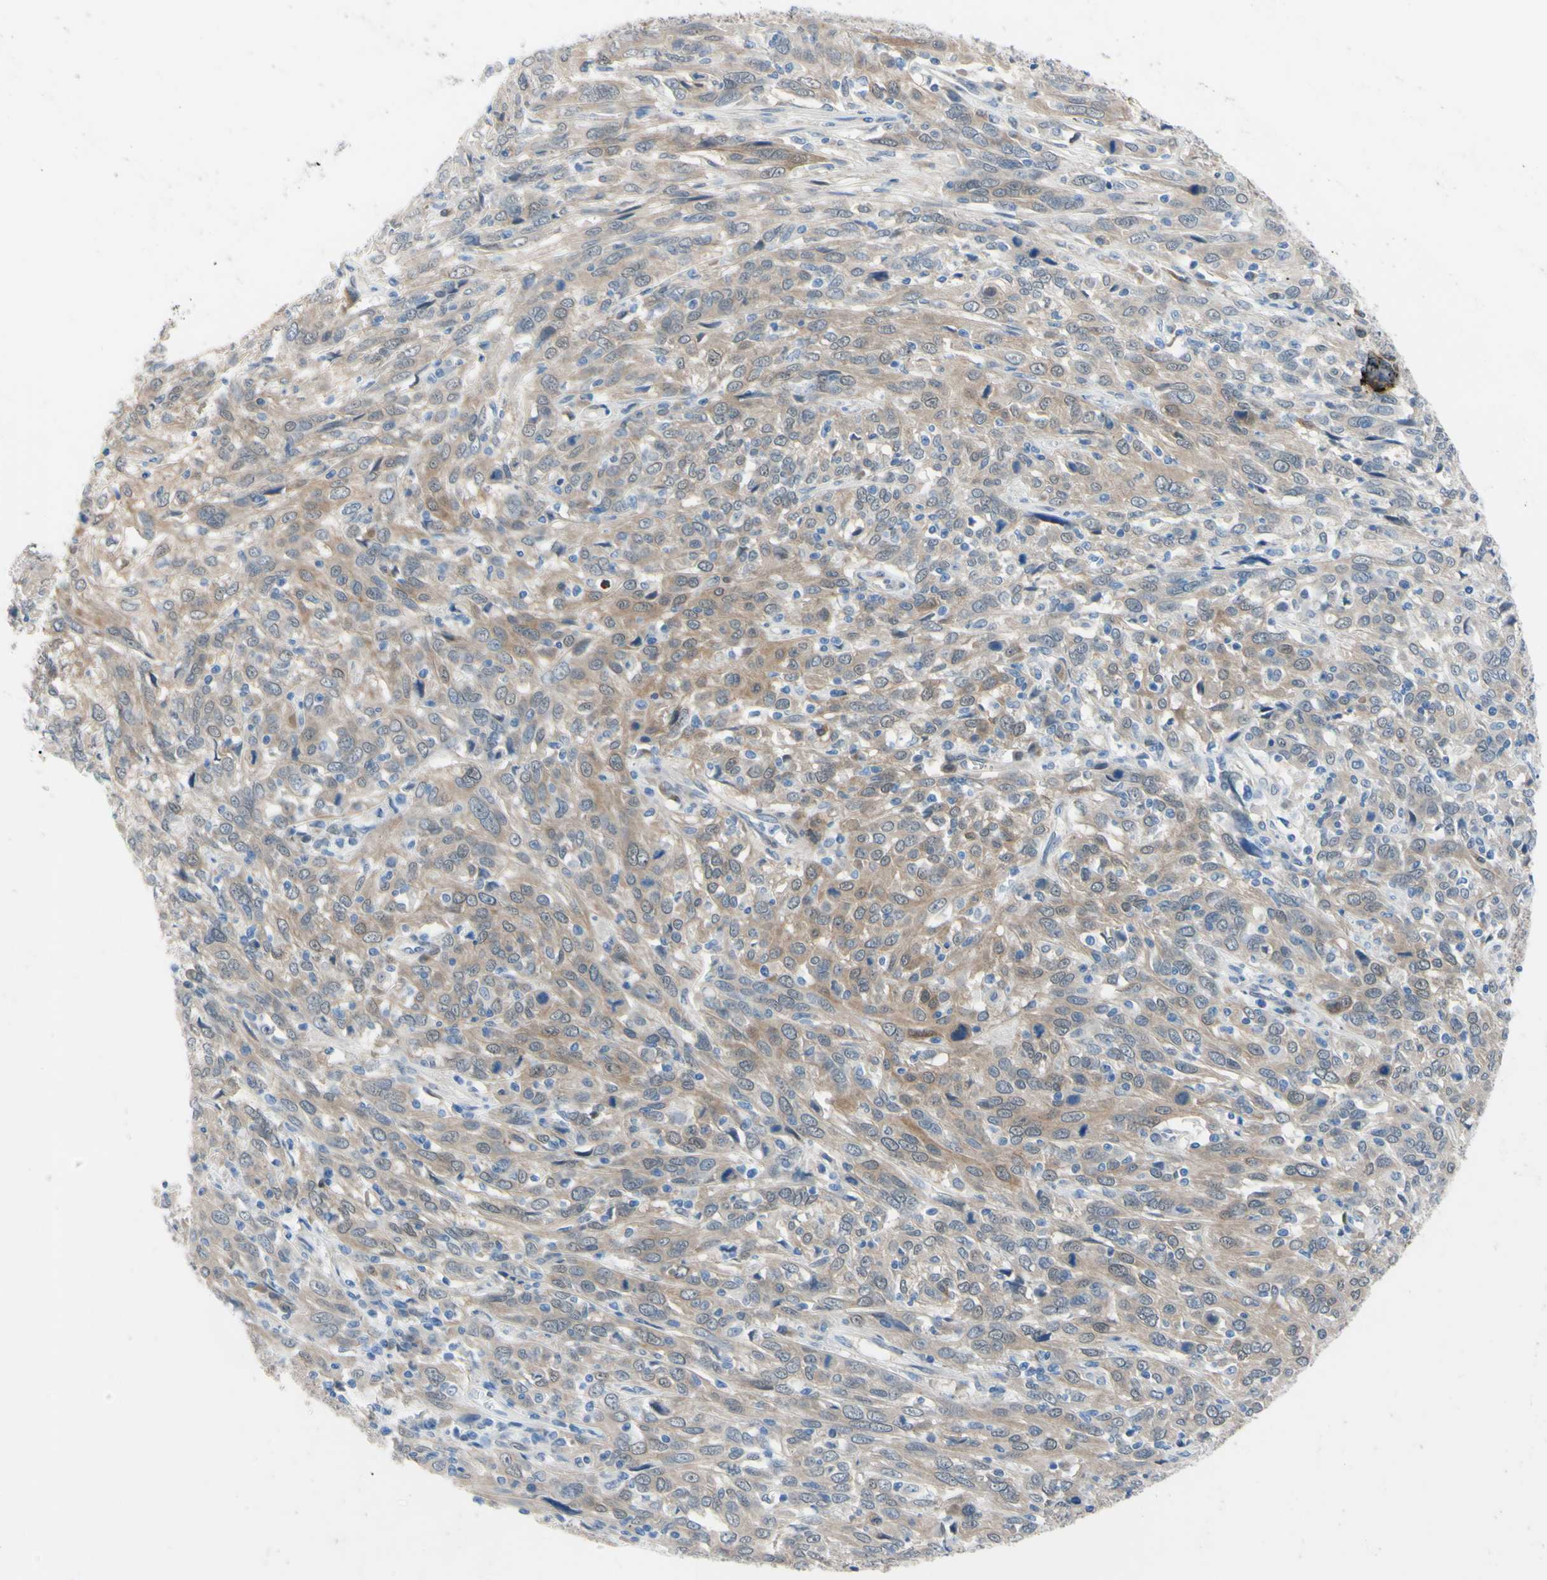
{"staining": {"intensity": "moderate", "quantity": ">75%", "location": "cytoplasmic/membranous"}, "tissue": "cervical cancer", "cell_type": "Tumor cells", "image_type": "cancer", "snomed": [{"axis": "morphology", "description": "Squamous cell carcinoma, NOS"}, {"axis": "topography", "description": "Cervix"}], "caption": "Brown immunohistochemical staining in squamous cell carcinoma (cervical) reveals moderate cytoplasmic/membranous positivity in approximately >75% of tumor cells.", "gene": "NOL3", "patient": {"sex": "female", "age": 46}}